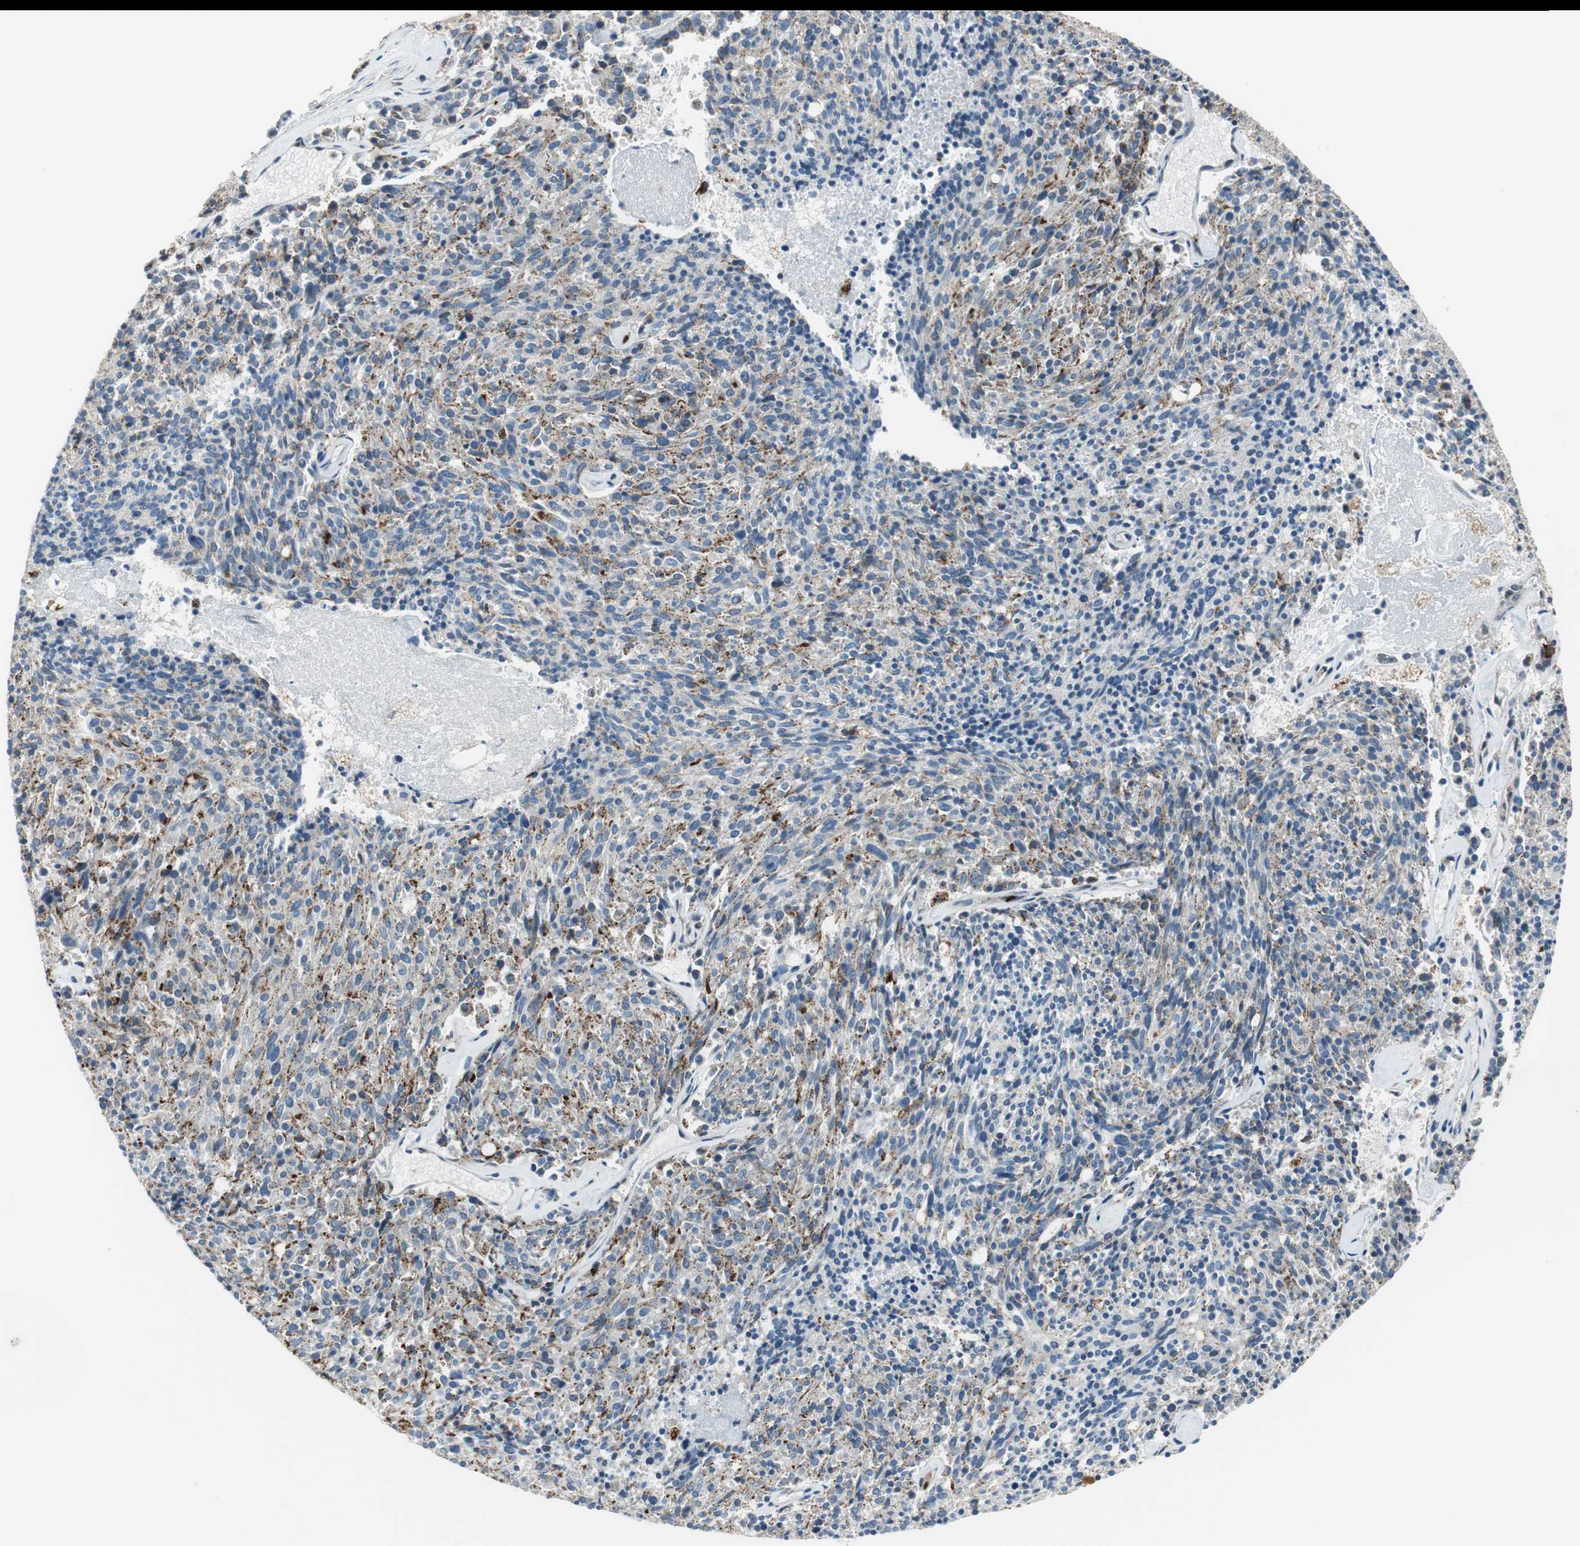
{"staining": {"intensity": "moderate", "quantity": "25%-75%", "location": "cytoplasmic/membranous"}, "tissue": "carcinoid", "cell_type": "Tumor cells", "image_type": "cancer", "snomed": [{"axis": "morphology", "description": "Carcinoid, malignant, NOS"}, {"axis": "topography", "description": "Pancreas"}], "caption": "Immunohistochemistry staining of malignant carcinoid, which shows medium levels of moderate cytoplasmic/membranous expression in about 25%-75% of tumor cells indicating moderate cytoplasmic/membranous protein expression. The staining was performed using DAB (3,3'-diaminobenzidine) (brown) for protein detection and nuclei were counterstained in hematoxylin (blue).", "gene": "NCK1", "patient": {"sex": "female", "age": 54}}